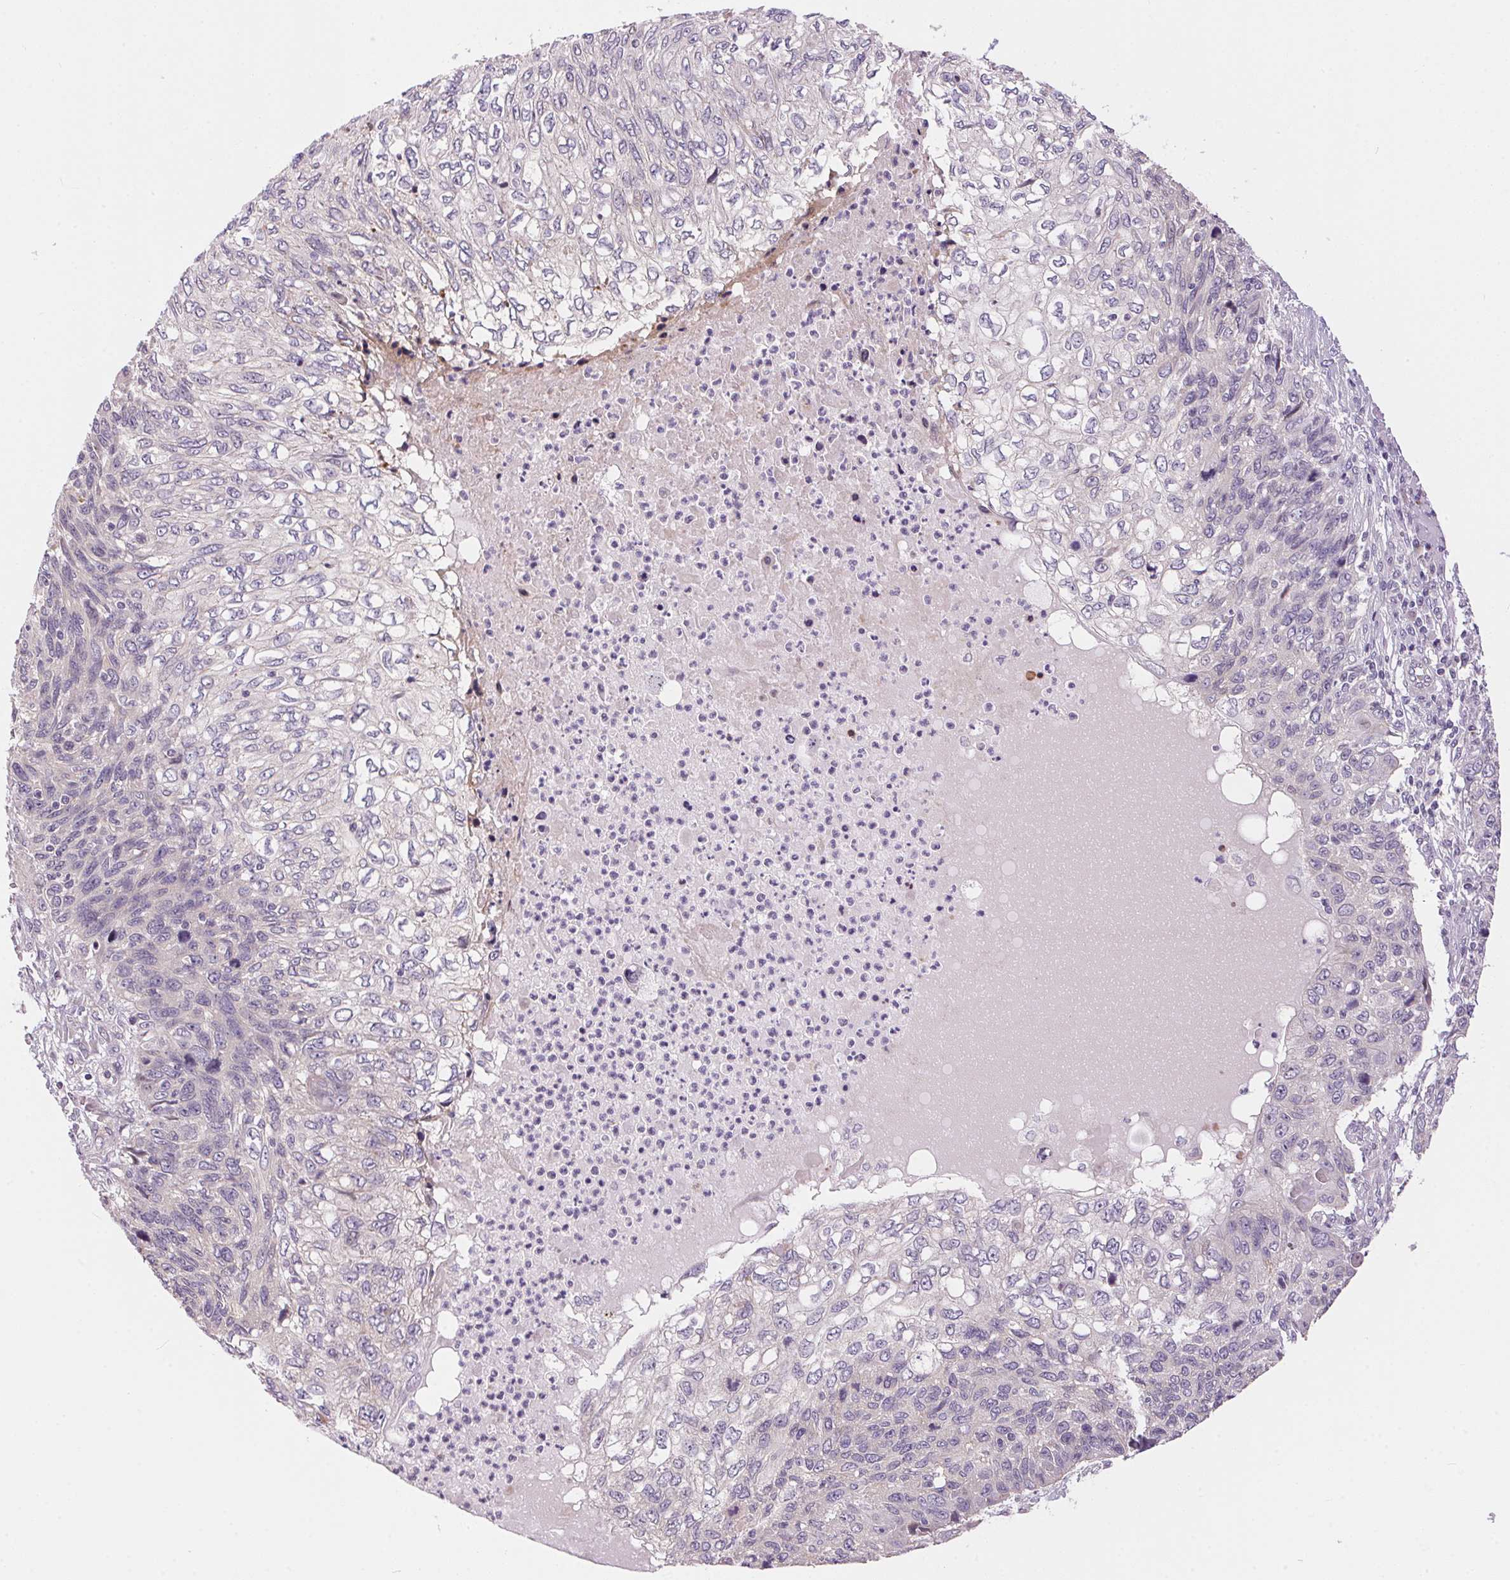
{"staining": {"intensity": "negative", "quantity": "none", "location": "none"}, "tissue": "skin cancer", "cell_type": "Tumor cells", "image_type": "cancer", "snomed": [{"axis": "morphology", "description": "Squamous cell carcinoma, NOS"}, {"axis": "topography", "description": "Skin"}], "caption": "DAB (3,3'-diaminobenzidine) immunohistochemical staining of skin squamous cell carcinoma displays no significant expression in tumor cells.", "gene": "UNC13B", "patient": {"sex": "male", "age": 92}}